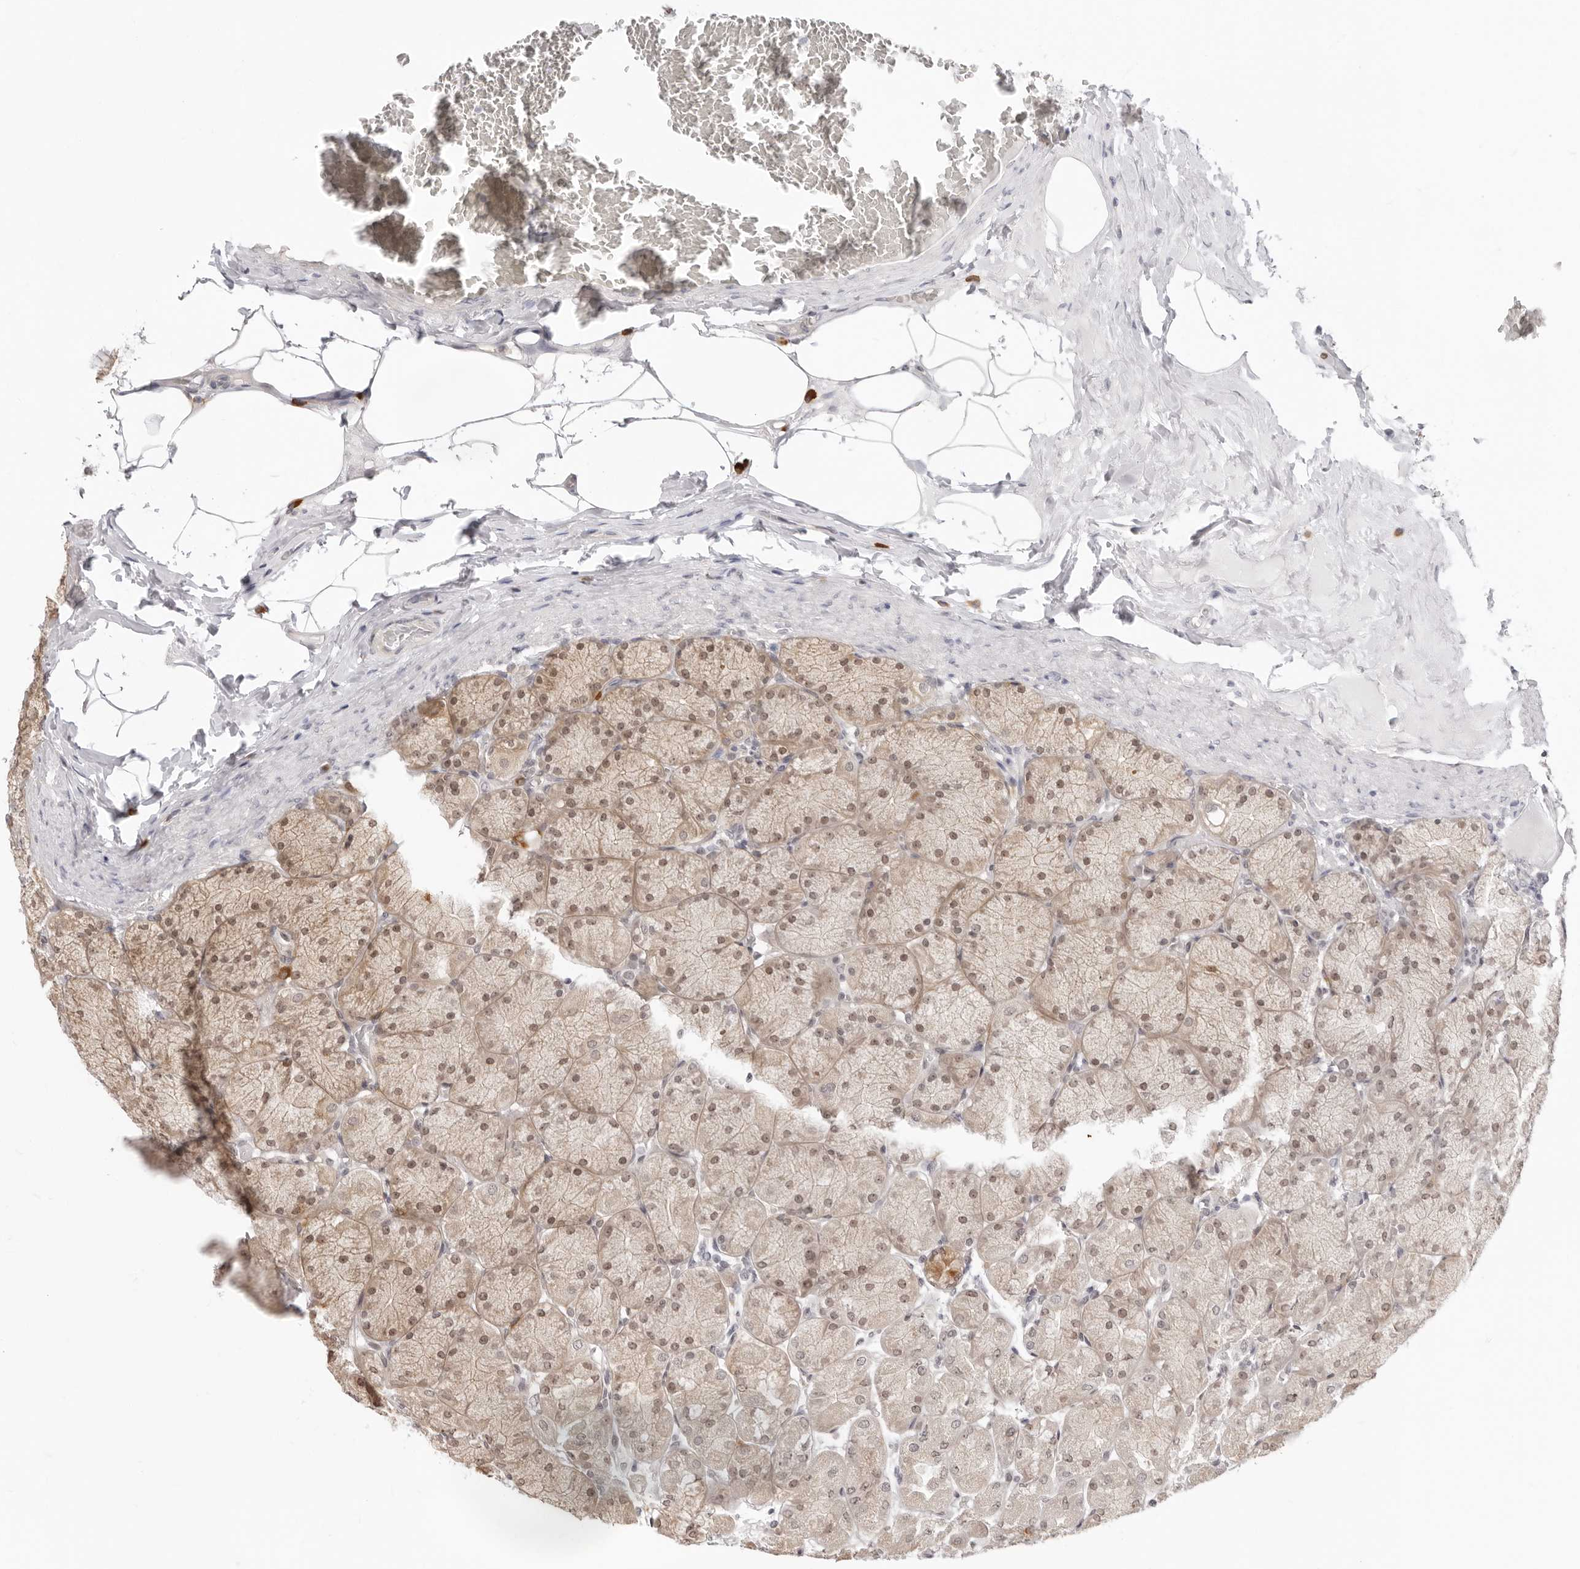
{"staining": {"intensity": "moderate", "quantity": ">75%", "location": "cytoplasmic/membranous,nuclear"}, "tissue": "stomach", "cell_type": "Glandular cells", "image_type": "normal", "snomed": [{"axis": "morphology", "description": "Normal tissue, NOS"}, {"axis": "topography", "description": "Stomach, upper"}], "caption": "Immunohistochemistry (IHC) (DAB (3,3'-diaminobenzidine)) staining of benign human stomach exhibits moderate cytoplasmic/membranous,nuclear protein expression in about >75% of glandular cells. (DAB = brown stain, brightfield microscopy at high magnification).", "gene": "FDPS", "patient": {"sex": "female", "age": 56}}